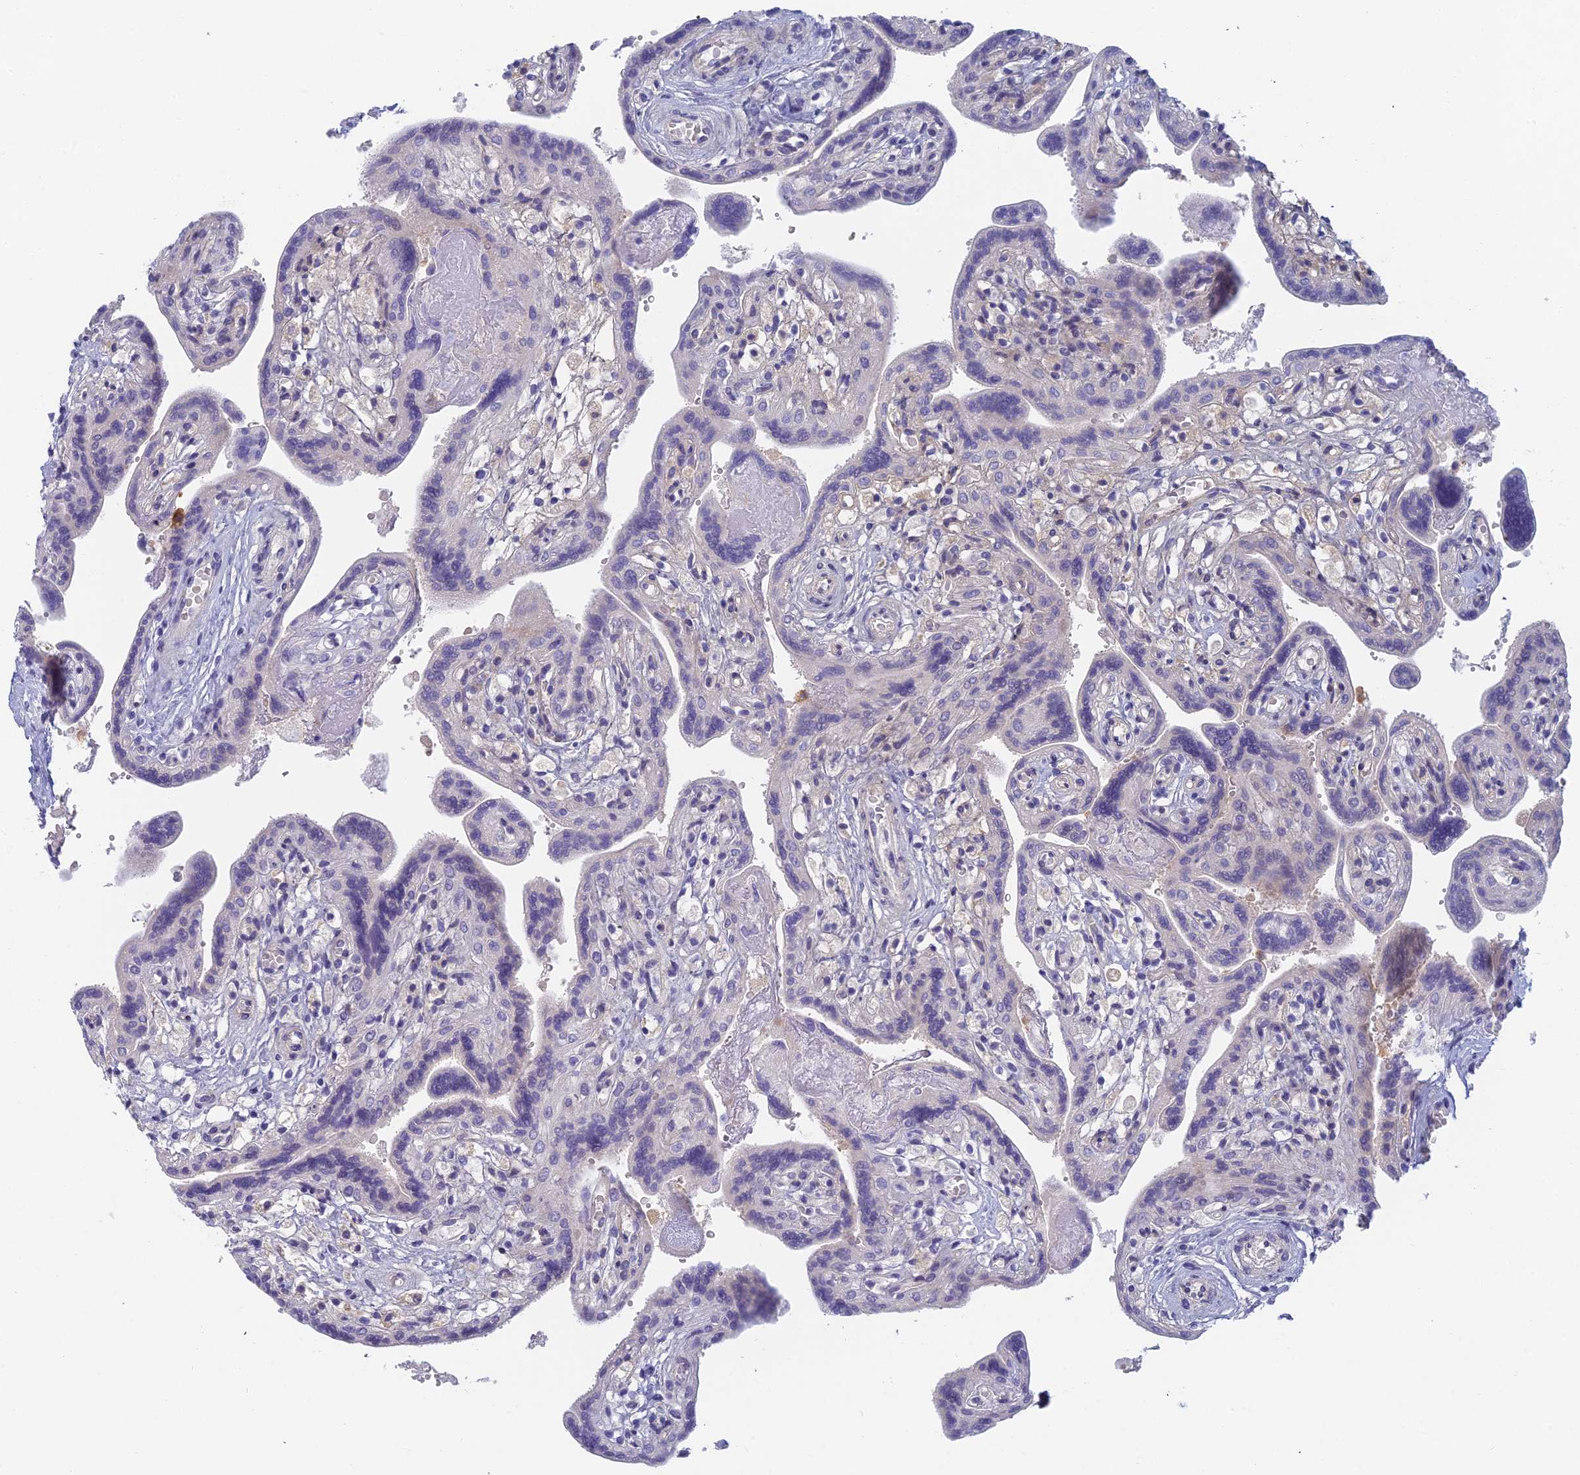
{"staining": {"intensity": "negative", "quantity": "none", "location": "none"}, "tissue": "placenta", "cell_type": "Trophoblastic cells", "image_type": "normal", "snomed": [{"axis": "morphology", "description": "Normal tissue, NOS"}, {"axis": "topography", "description": "Placenta"}], "caption": "Protein analysis of benign placenta exhibits no significant expression in trophoblastic cells. (Stains: DAB immunohistochemistry with hematoxylin counter stain, Microscopy: brightfield microscopy at high magnification).", "gene": "STRN4", "patient": {"sex": "female", "age": 37}}